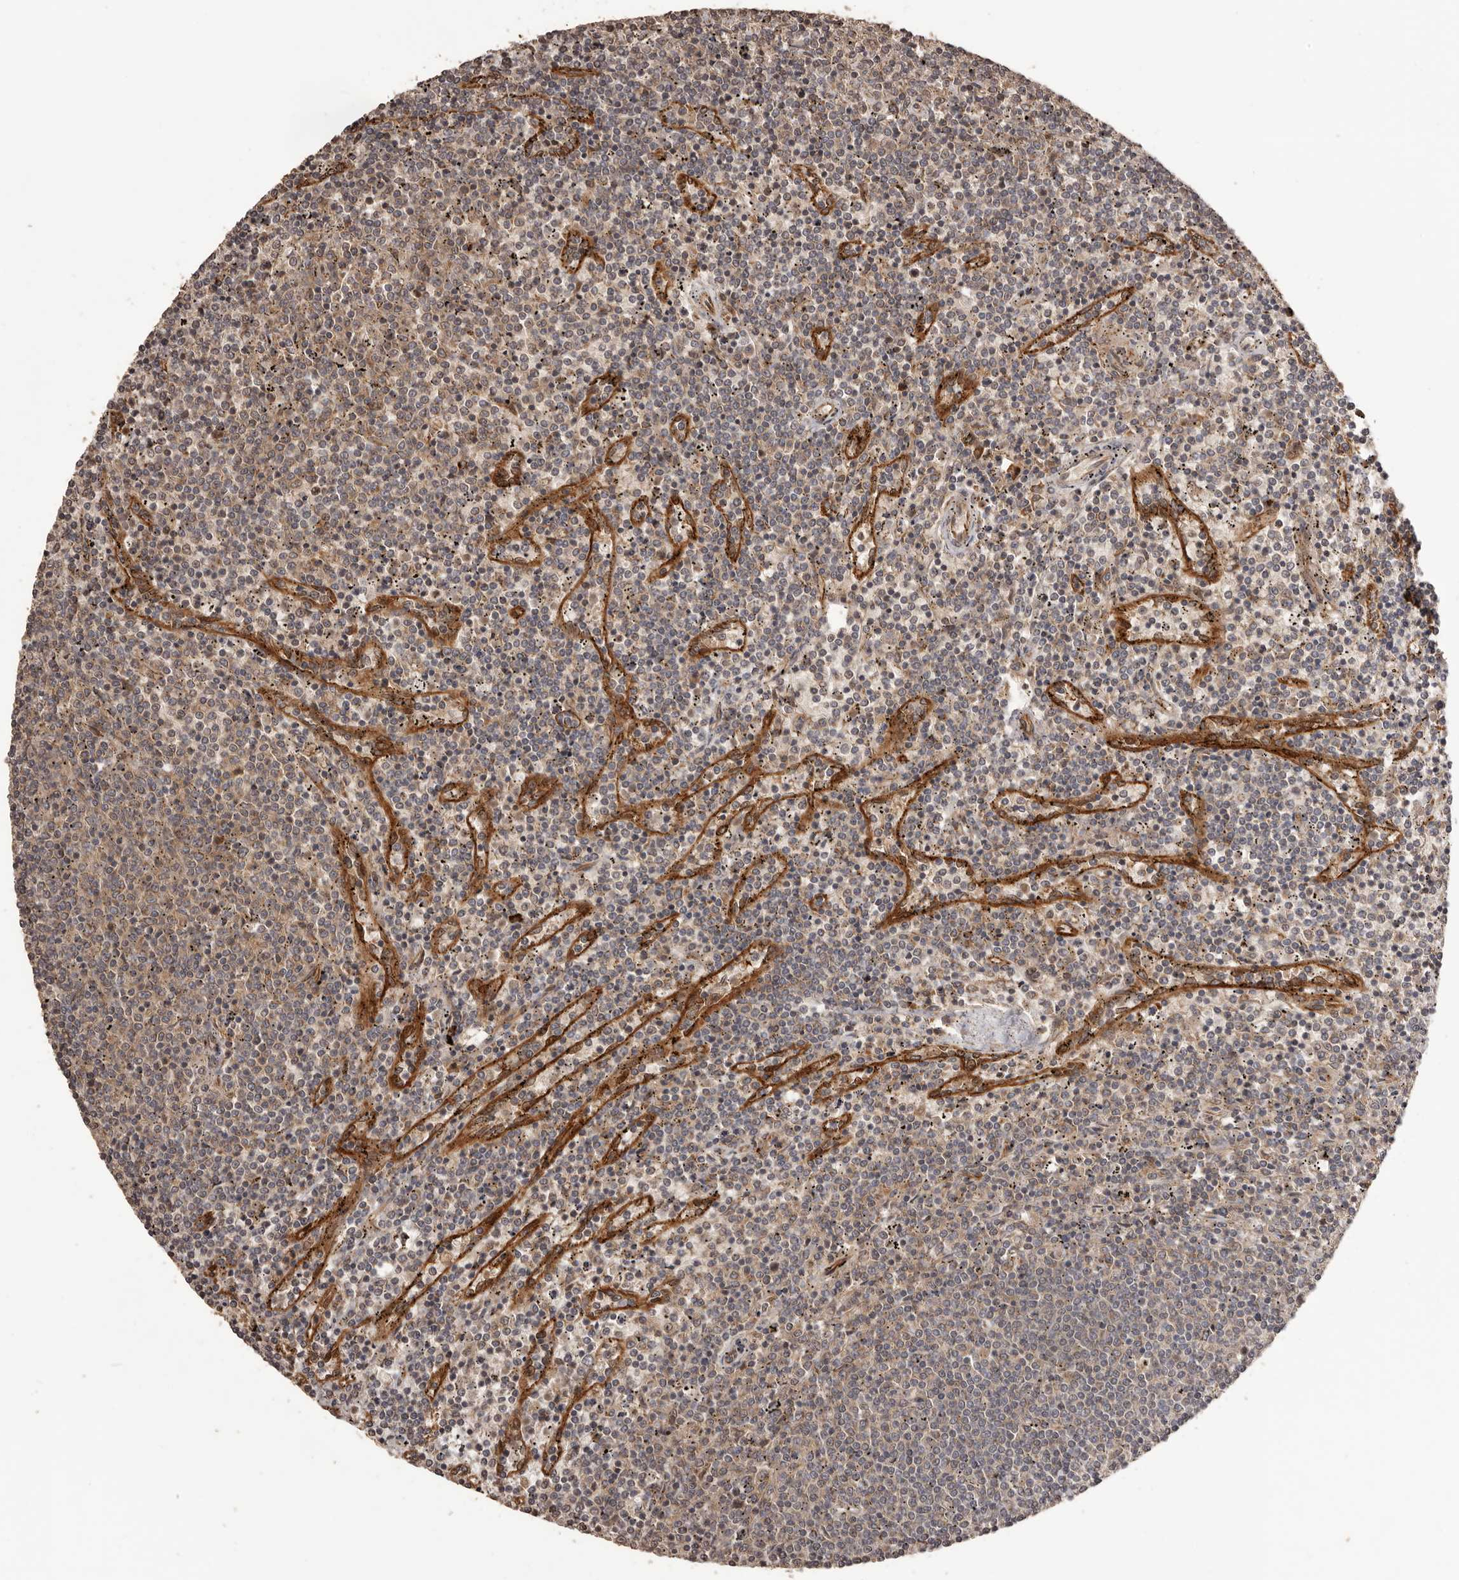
{"staining": {"intensity": "weak", "quantity": ">75%", "location": "cytoplasmic/membranous"}, "tissue": "lymphoma", "cell_type": "Tumor cells", "image_type": "cancer", "snomed": [{"axis": "morphology", "description": "Malignant lymphoma, non-Hodgkin's type, Low grade"}, {"axis": "topography", "description": "Spleen"}], "caption": "This is an image of immunohistochemistry (IHC) staining of low-grade malignant lymphoma, non-Hodgkin's type, which shows weak positivity in the cytoplasmic/membranous of tumor cells.", "gene": "QRSL1", "patient": {"sex": "female", "age": 50}}